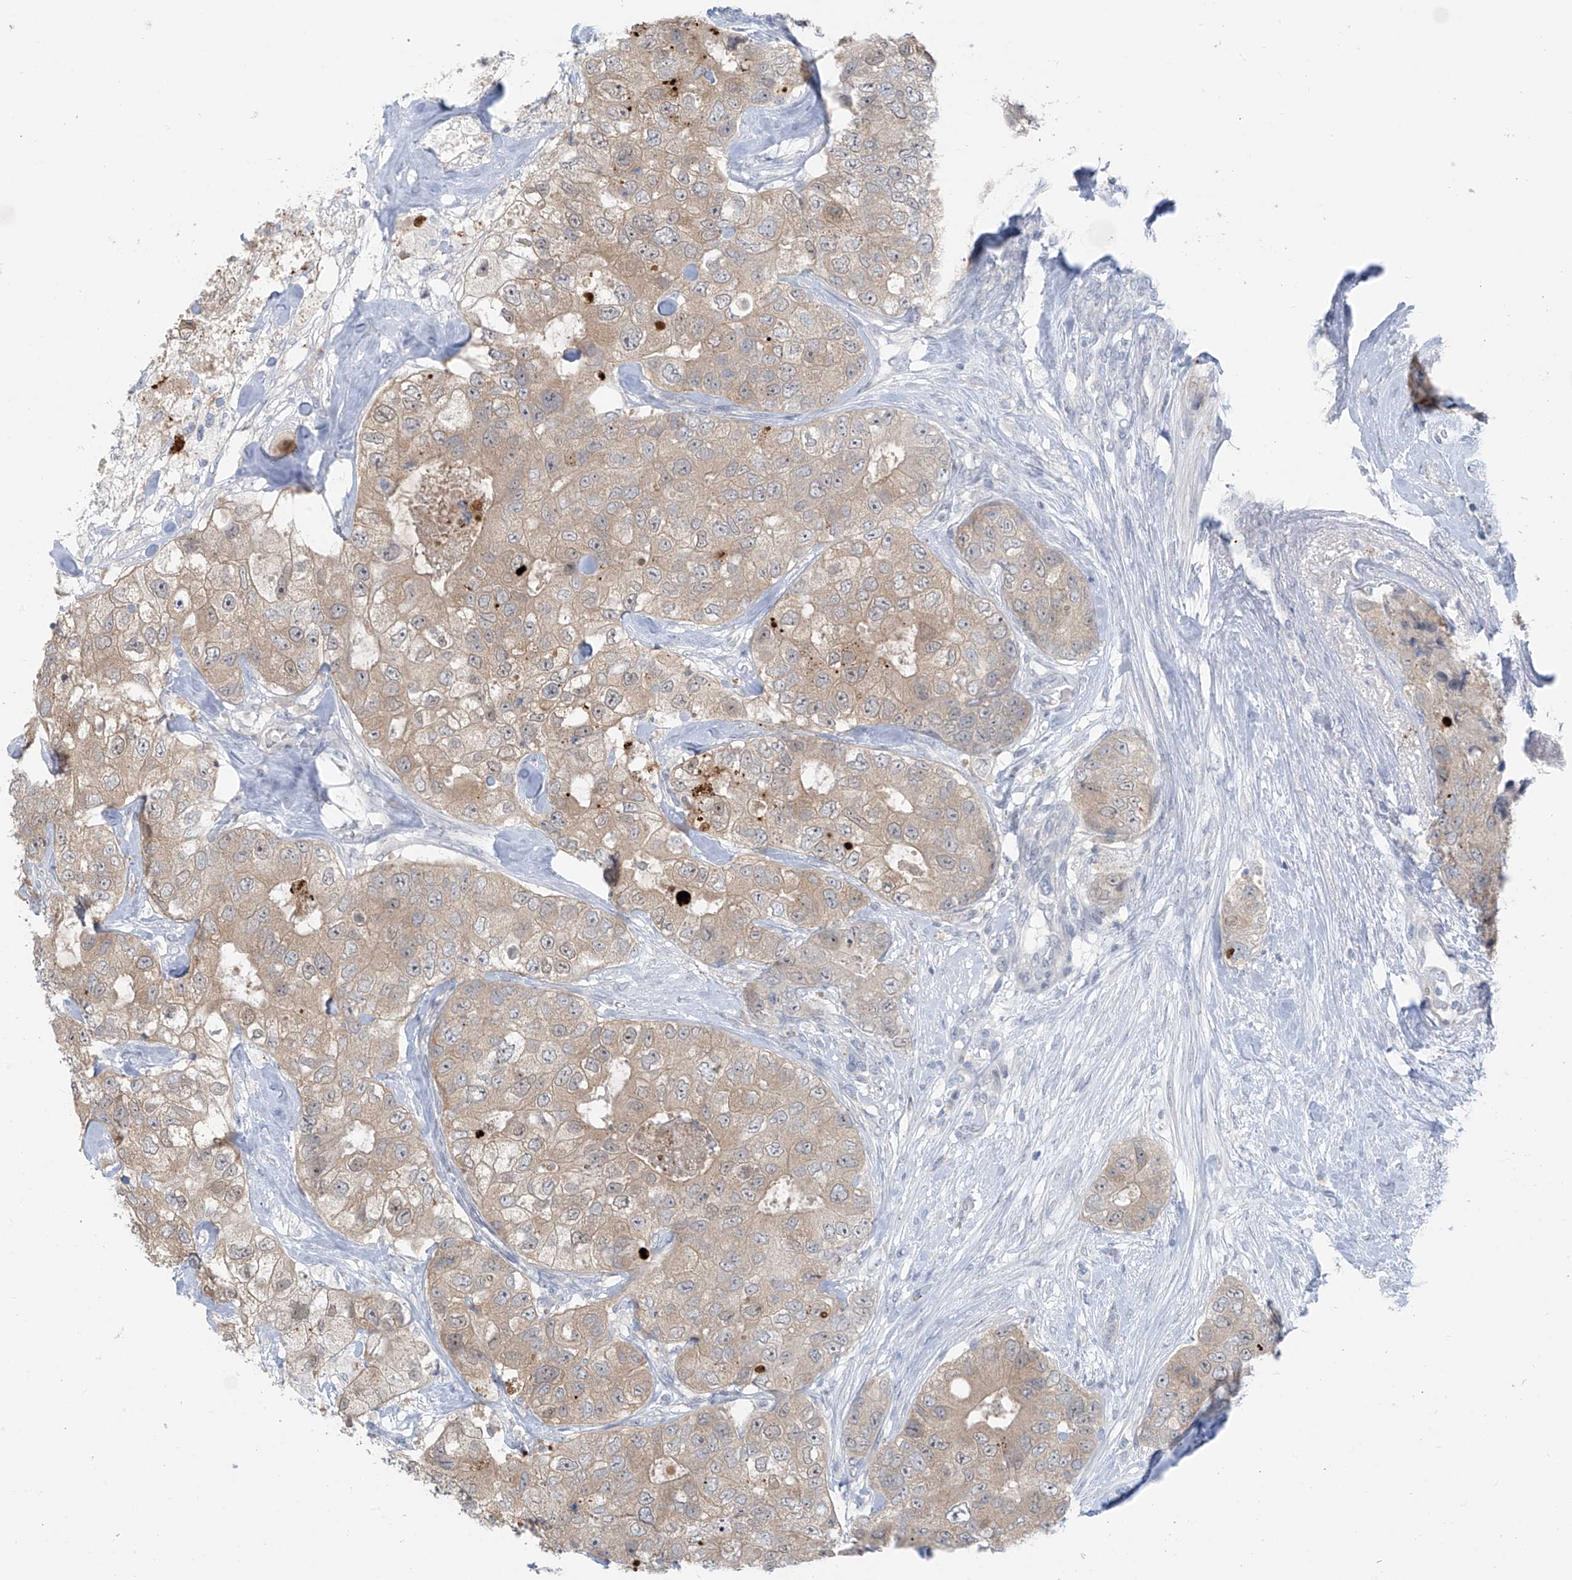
{"staining": {"intensity": "weak", "quantity": ">75%", "location": "cytoplasmic/membranous"}, "tissue": "breast cancer", "cell_type": "Tumor cells", "image_type": "cancer", "snomed": [{"axis": "morphology", "description": "Duct carcinoma"}, {"axis": "topography", "description": "Breast"}], "caption": "IHC (DAB) staining of human breast intraductal carcinoma exhibits weak cytoplasmic/membranous protein expression in approximately >75% of tumor cells. The protein of interest is stained brown, and the nuclei are stained in blue (DAB (3,3'-diaminobenzidine) IHC with brightfield microscopy, high magnification).", "gene": "ZNF793", "patient": {"sex": "female", "age": 62}}